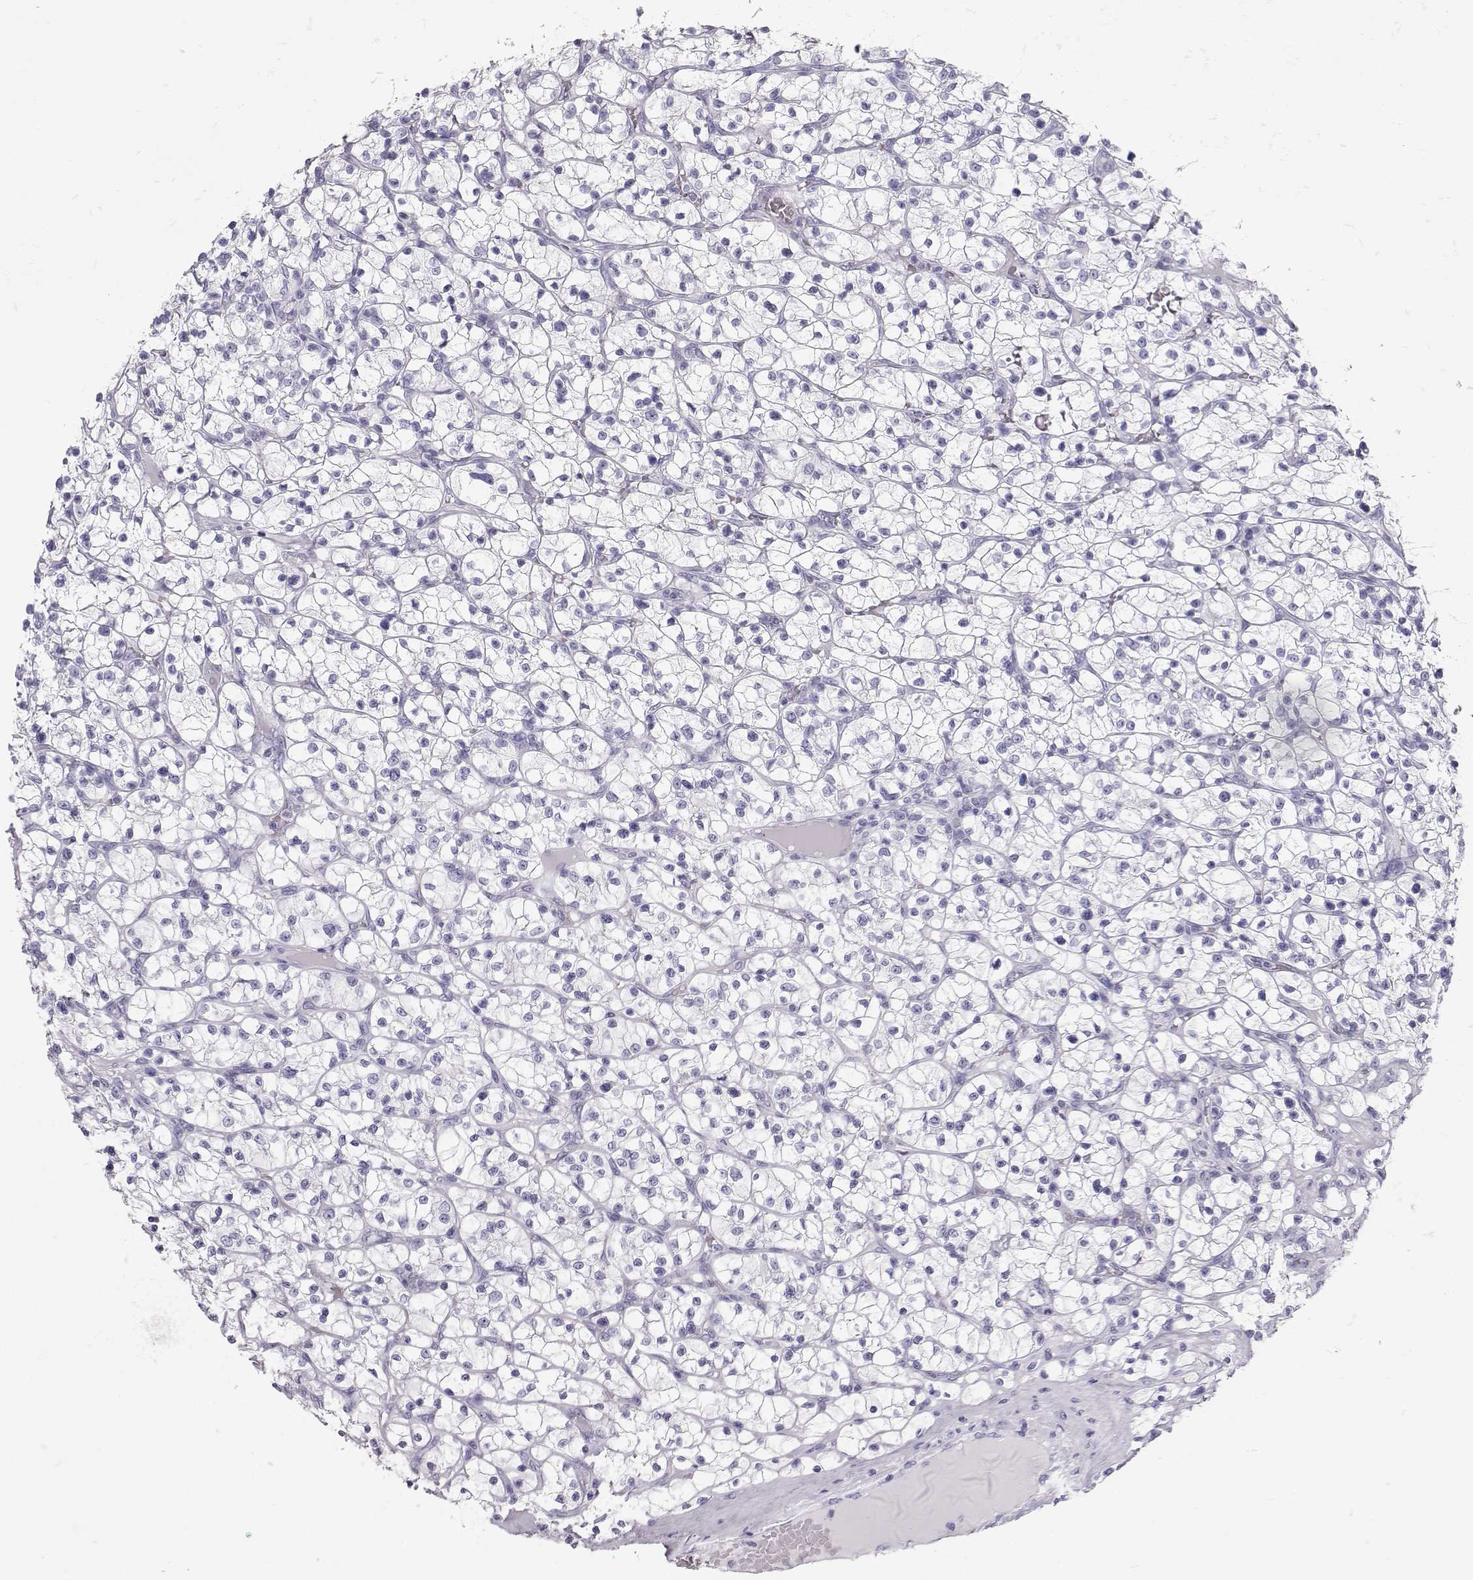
{"staining": {"intensity": "negative", "quantity": "none", "location": "none"}, "tissue": "renal cancer", "cell_type": "Tumor cells", "image_type": "cancer", "snomed": [{"axis": "morphology", "description": "Adenocarcinoma, NOS"}, {"axis": "topography", "description": "Kidney"}], "caption": "DAB immunohistochemical staining of renal cancer demonstrates no significant staining in tumor cells.", "gene": "RD3", "patient": {"sex": "female", "age": 64}}